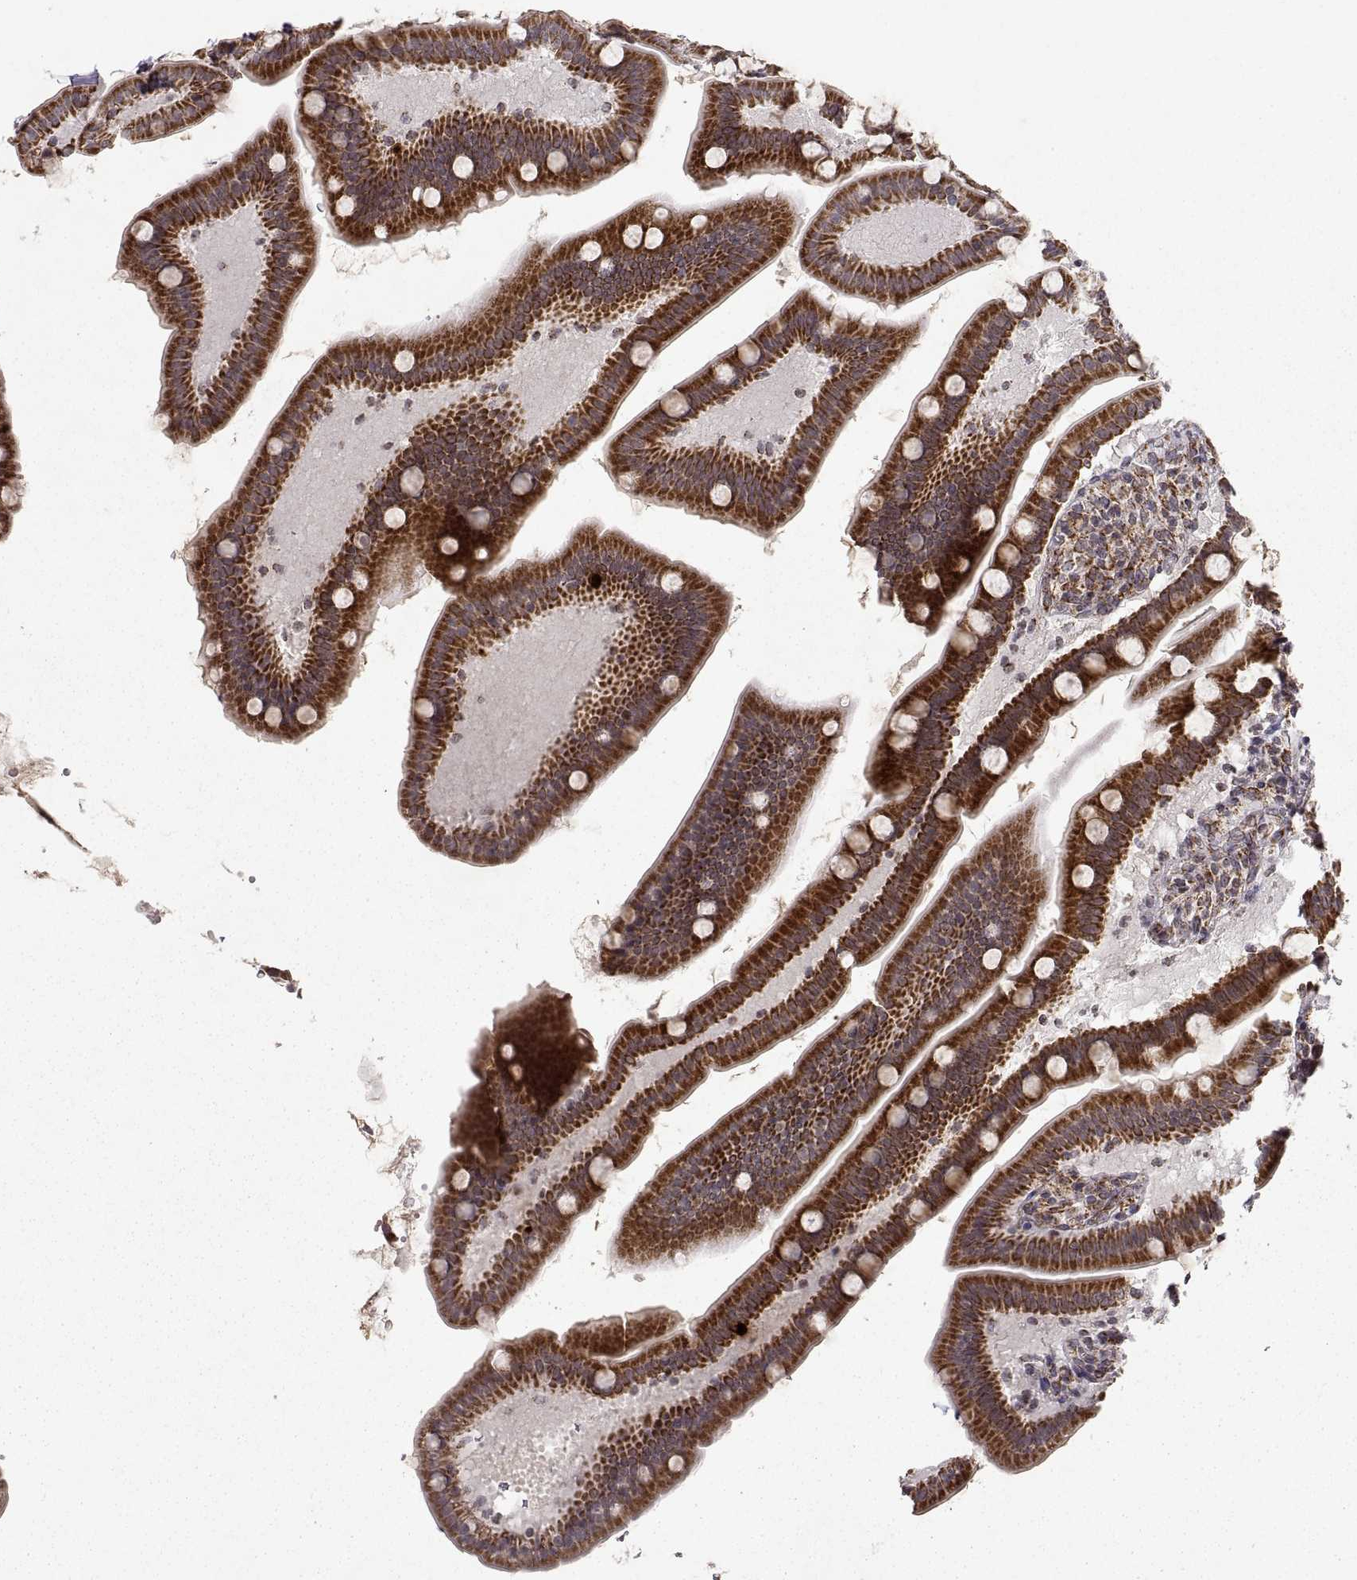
{"staining": {"intensity": "strong", "quantity": ">75%", "location": "cytoplasmic/membranous"}, "tissue": "small intestine", "cell_type": "Glandular cells", "image_type": "normal", "snomed": [{"axis": "morphology", "description": "Normal tissue, NOS"}, {"axis": "topography", "description": "Small intestine"}], "caption": "Protein positivity by IHC displays strong cytoplasmic/membranous positivity in approximately >75% of glandular cells in unremarkable small intestine.", "gene": "MANBAL", "patient": {"sex": "male", "age": 66}}